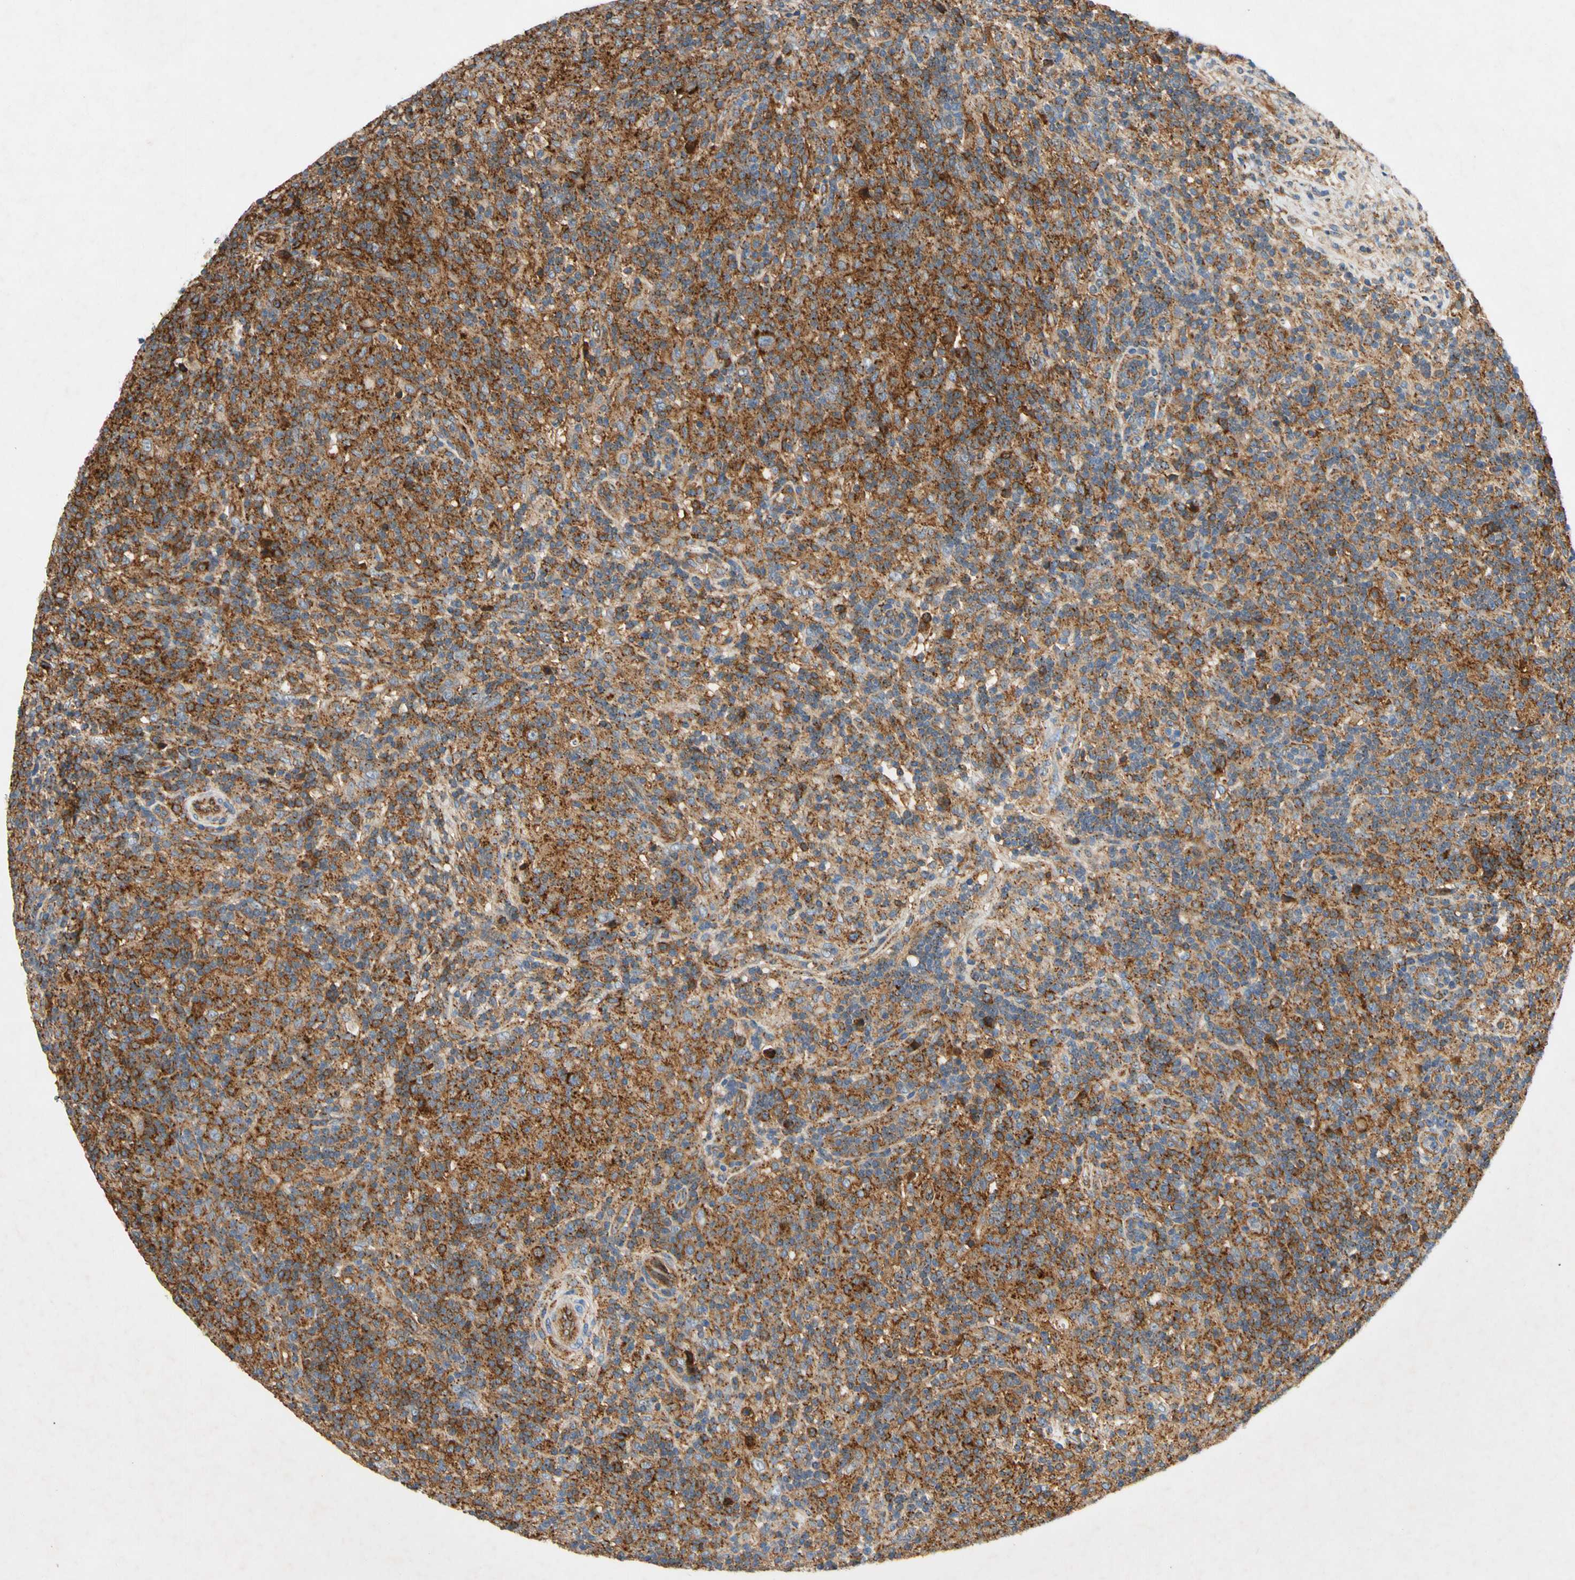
{"staining": {"intensity": "strong", "quantity": ">75%", "location": "cytoplasmic/membranous"}, "tissue": "lymphoma", "cell_type": "Tumor cells", "image_type": "cancer", "snomed": [{"axis": "morphology", "description": "Hodgkin's disease, NOS"}, {"axis": "topography", "description": "Lymph node"}], "caption": "An image of human lymphoma stained for a protein reveals strong cytoplasmic/membranous brown staining in tumor cells. (Stains: DAB in brown, nuclei in blue, Microscopy: brightfield microscopy at high magnification).", "gene": "NDFIP2", "patient": {"sex": "male", "age": 70}}